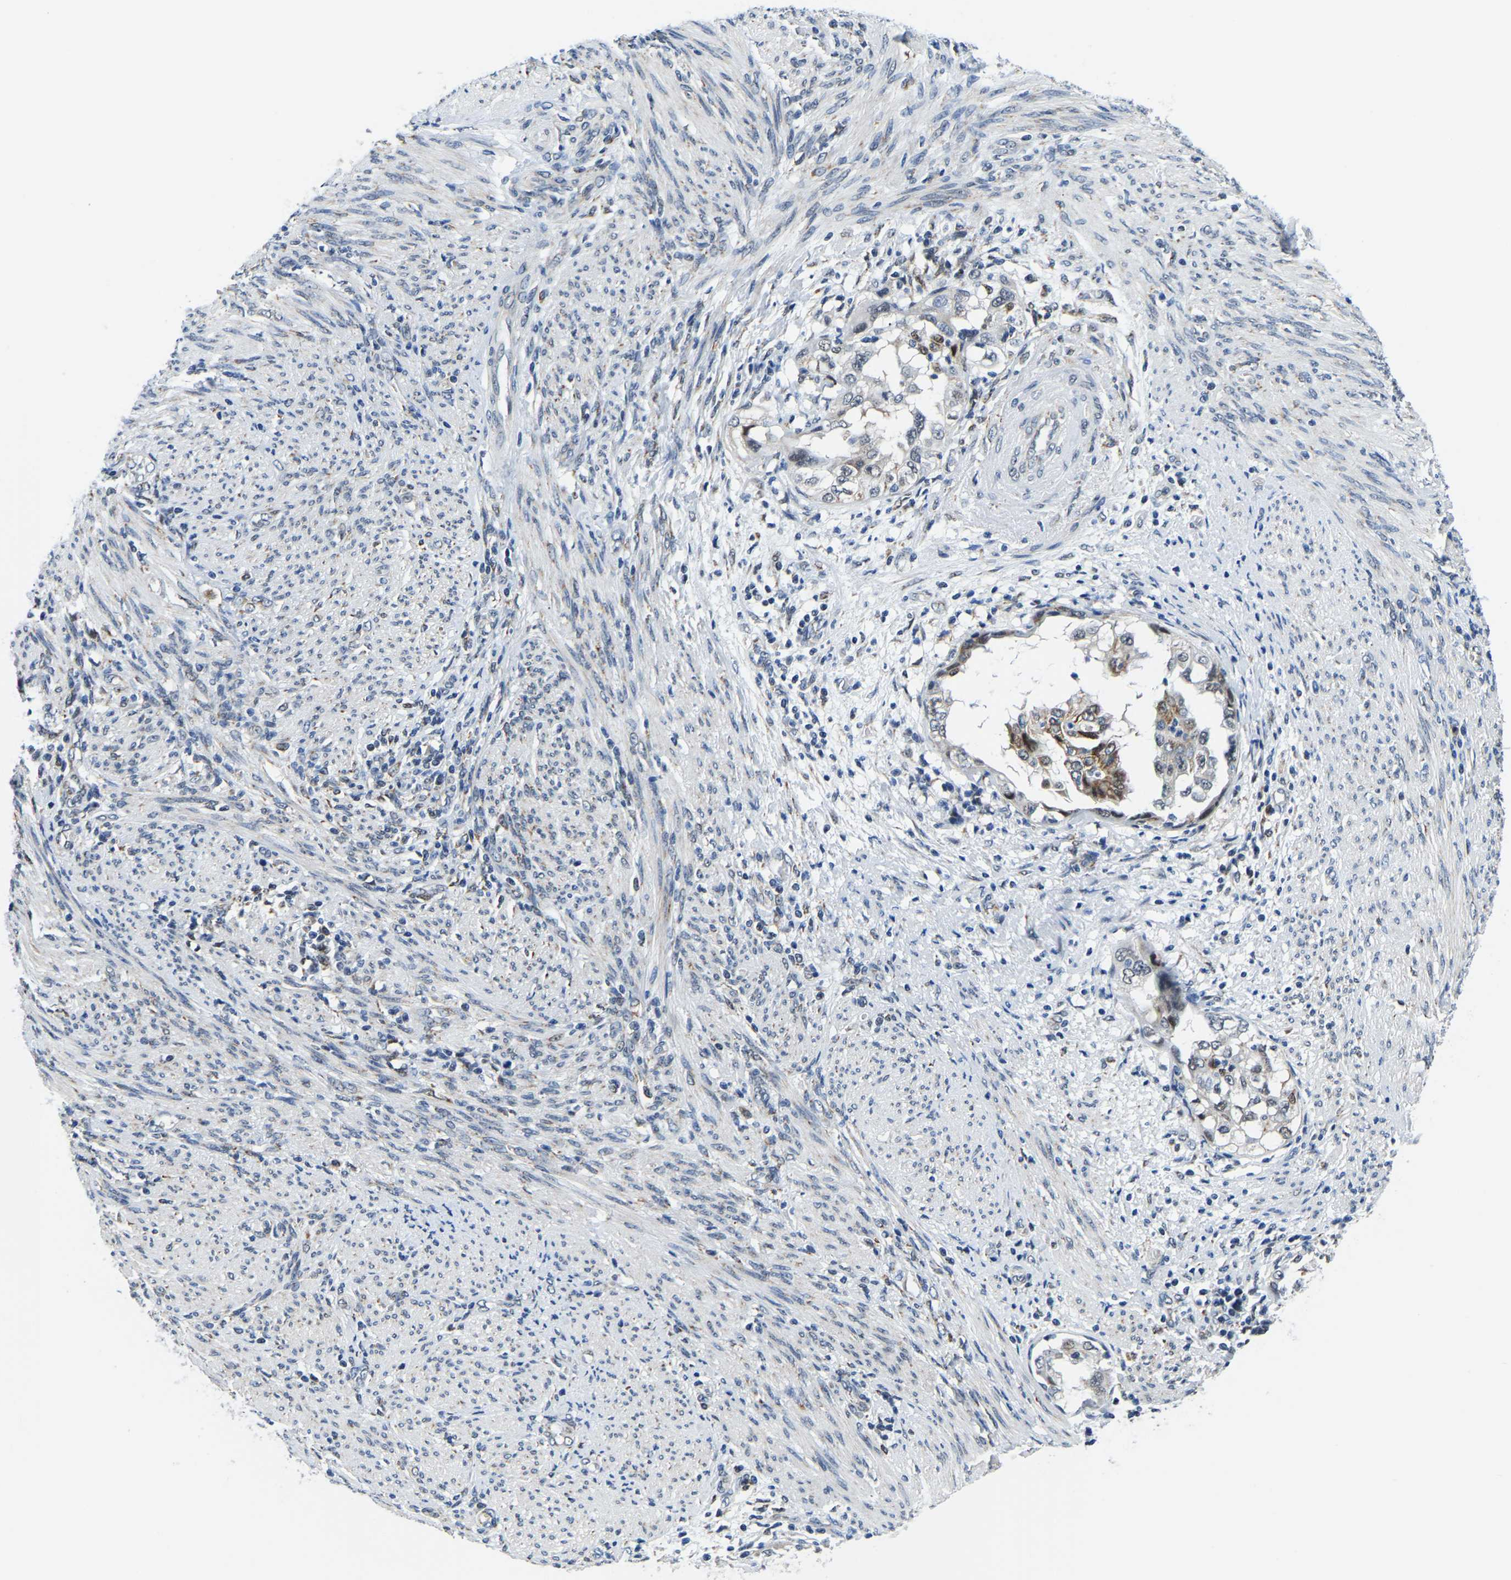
{"staining": {"intensity": "moderate", "quantity": ">75%", "location": "cytoplasmic/membranous"}, "tissue": "endometrial cancer", "cell_type": "Tumor cells", "image_type": "cancer", "snomed": [{"axis": "morphology", "description": "Adenocarcinoma, NOS"}, {"axis": "topography", "description": "Endometrium"}], "caption": "Endometrial cancer (adenocarcinoma) stained with a protein marker displays moderate staining in tumor cells.", "gene": "BNIP3L", "patient": {"sex": "female", "age": 85}}